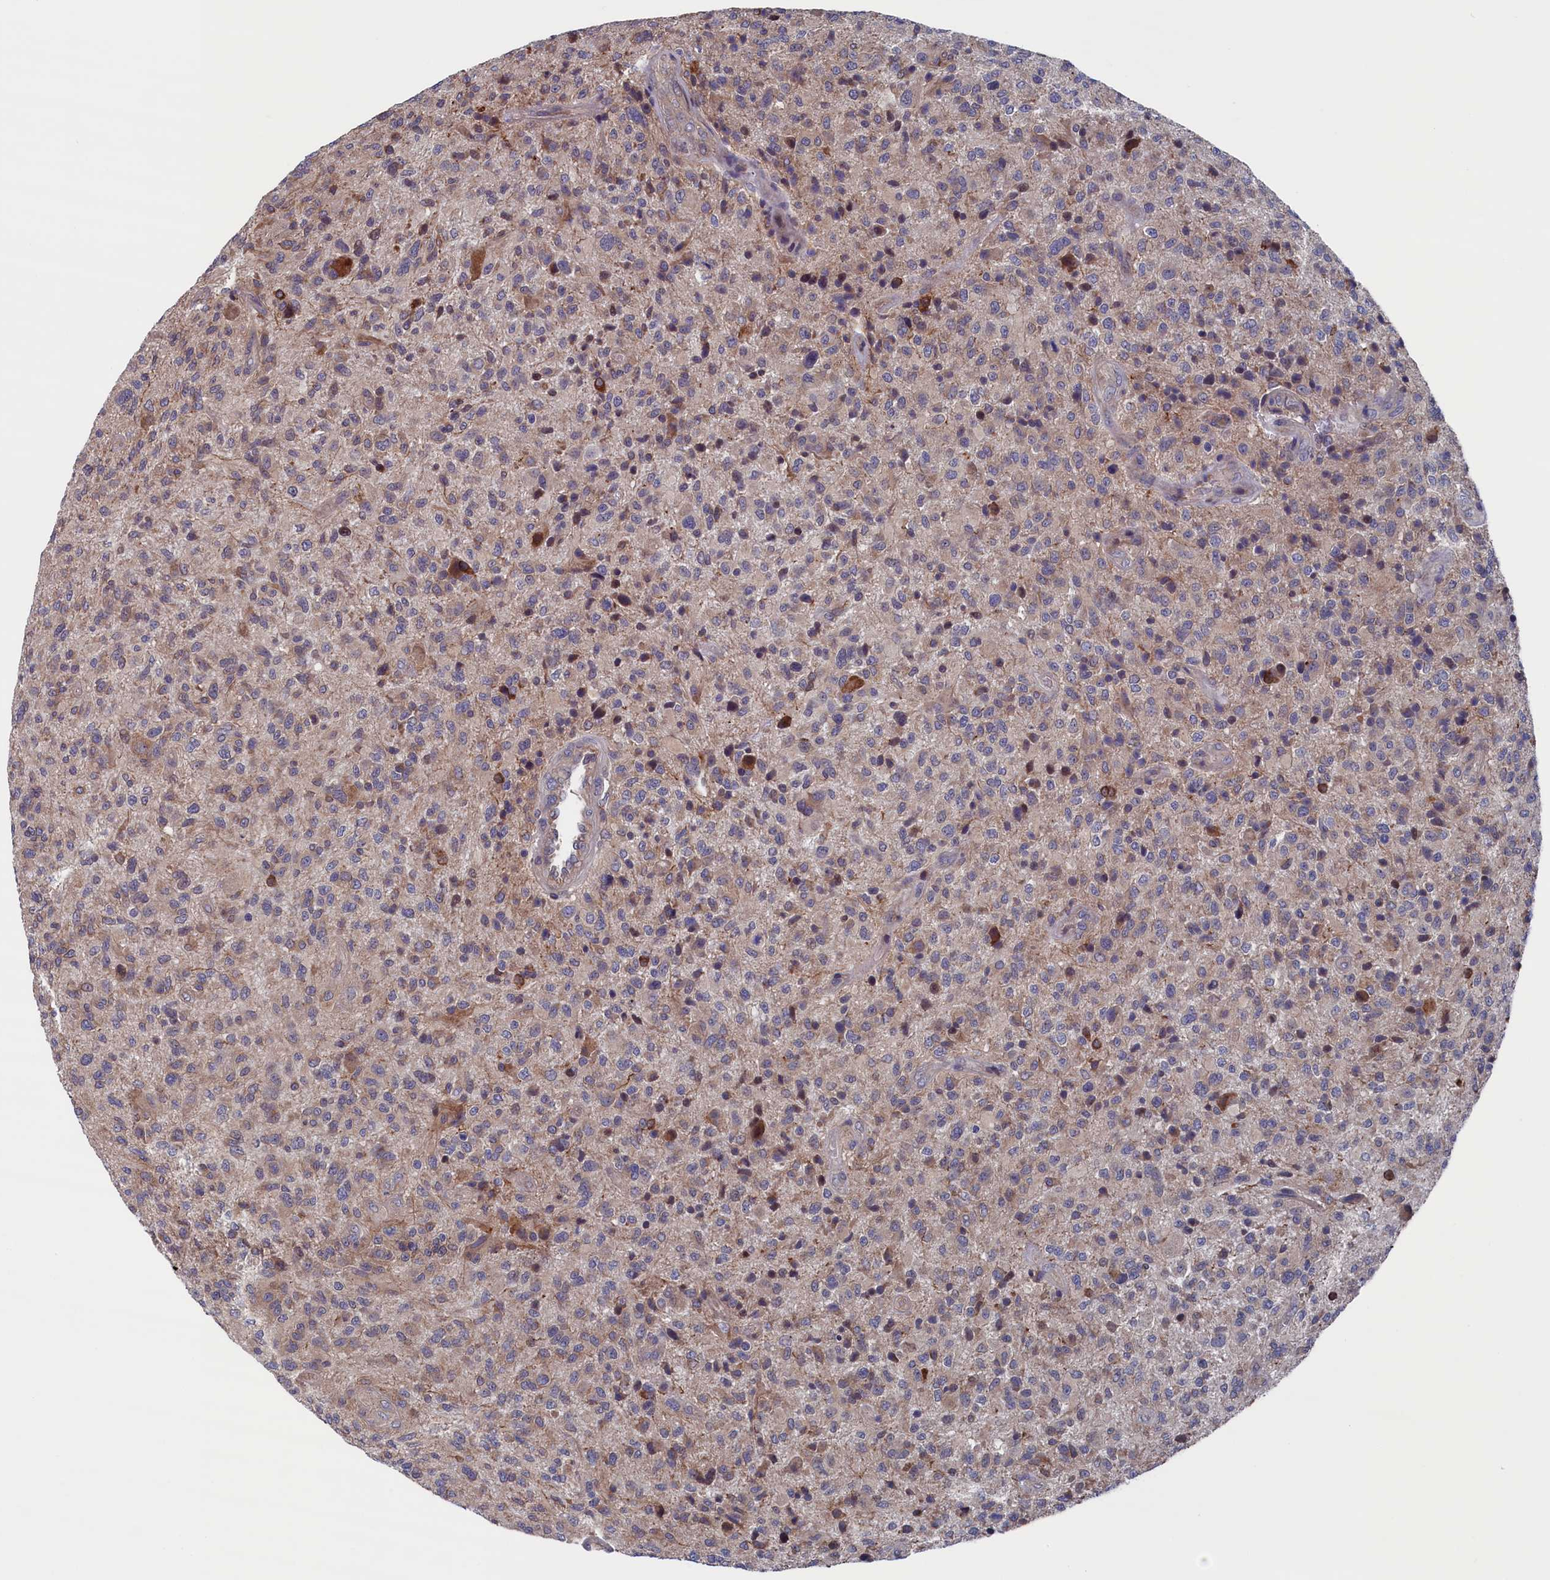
{"staining": {"intensity": "weak", "quantity": "25%-75%", "location": "cytoplasmic/membranous"}, "tissue": "glioma", "cell_type": "Tumor cells", "image_type": "cancer", "snomed": [{"axis": "morphology", "description": "Glioma, malignant, High grade"}, {"axis": "topography", "description": "Brain"}], "caption": "A high-resolution image shows immunohistochemistry (IHC) staining of glioma, which displays weak cytoplasmic/membranous expression in about 25%-75% of tumor cells.", "gene": "SPATA13", "patient": {"sex": "male", "age": 47}}